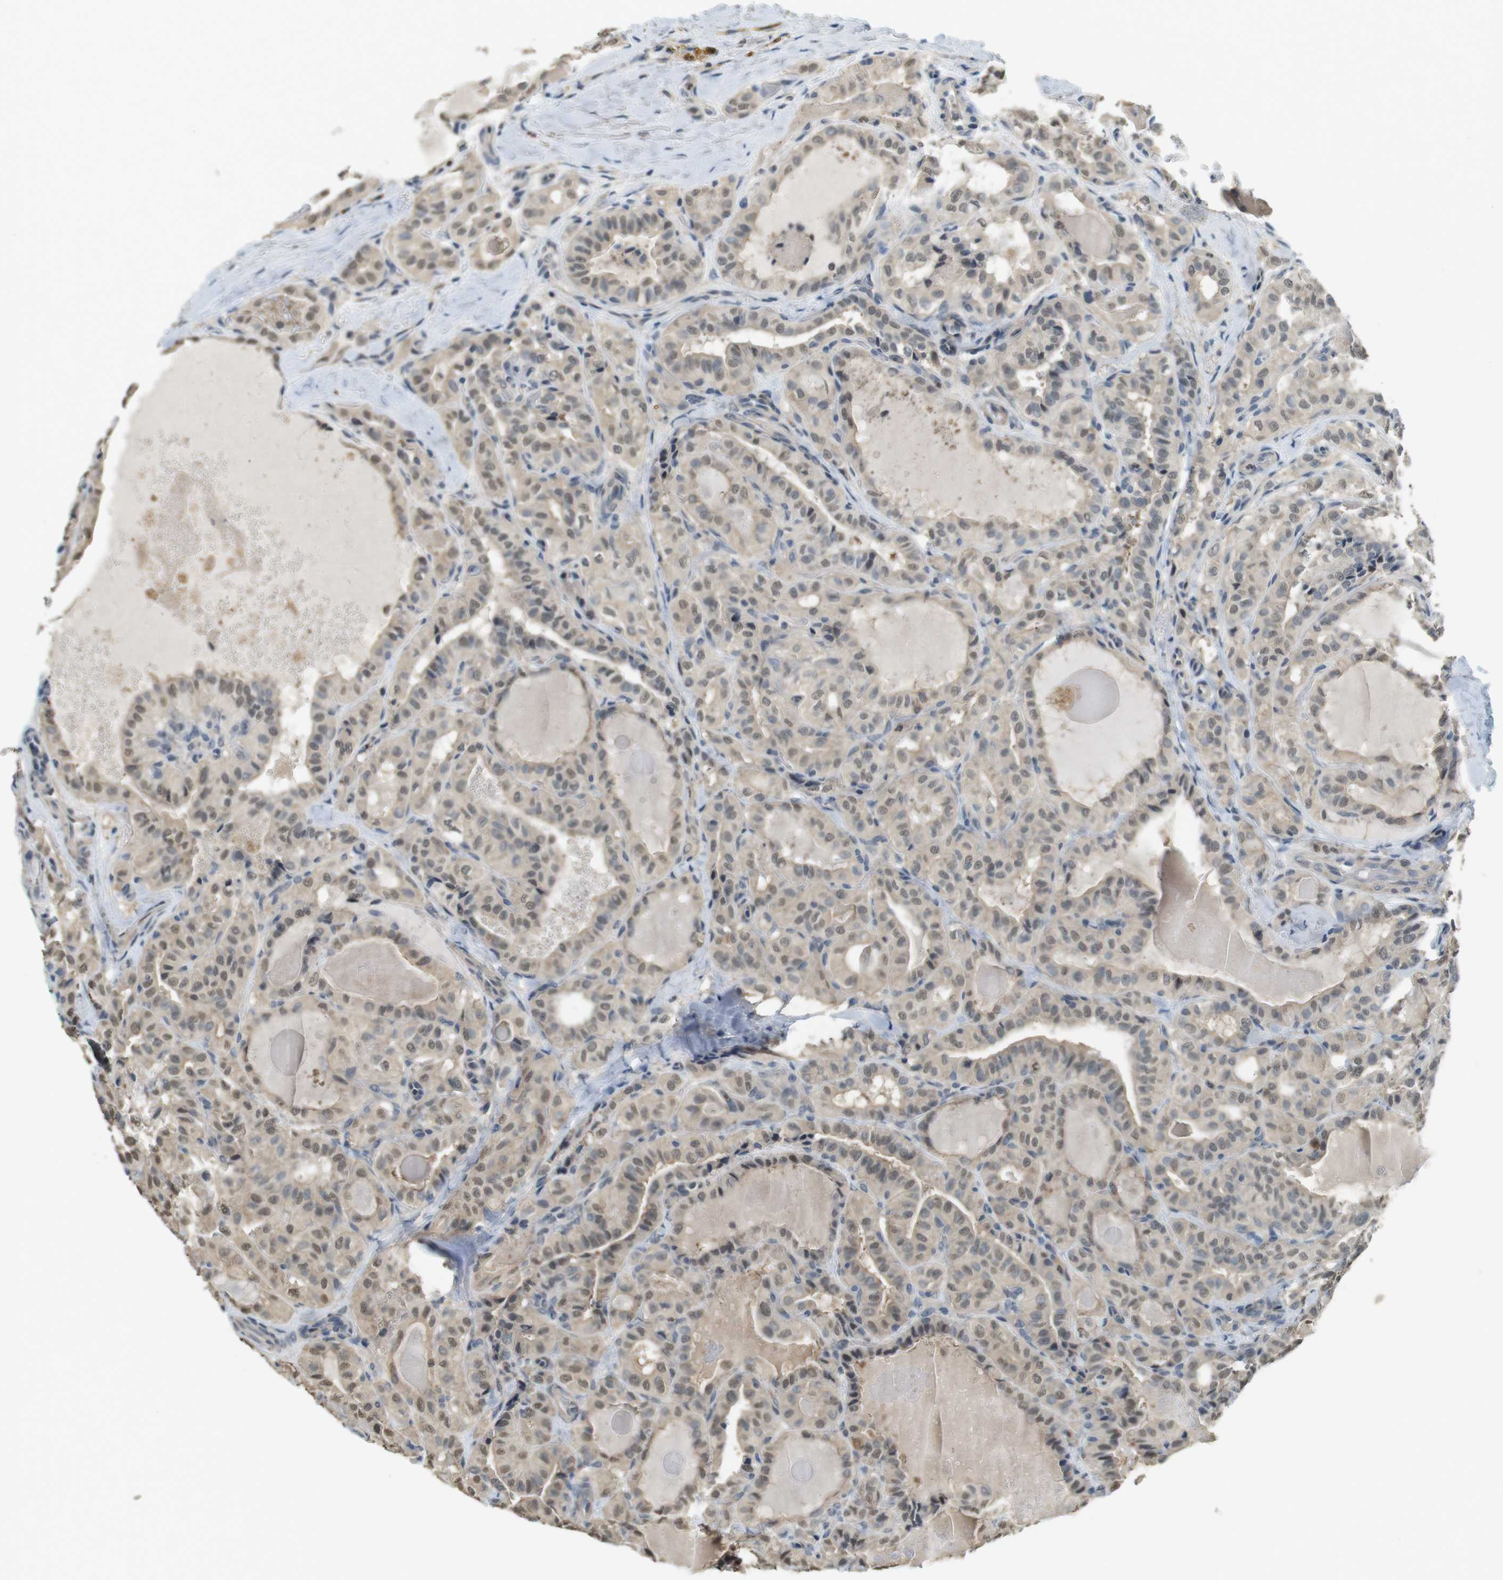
{"staining": {"intensity": "weak", "quantity": ">75%", "location": "cytoplasmic/membranous,nuclear"}, "tissue": "thyroid cancer", "cell_type": "Tumor cells", "image_type": "cancer", "snomed": [{"axis": "morphology", "description": "Papillary adenocarcinoma, NOS"}, {"axis": "topography", "description": "Thyroid gland"}], "caption": "Immunohistochemical staining of thyroid cancer demonstrates low levels of weak cytoplasmic/membranous and nuclear expression in approximately >75% of tumor cells.", "gene": "CDK14", "patient": {"sex": "male", "age": 77}}